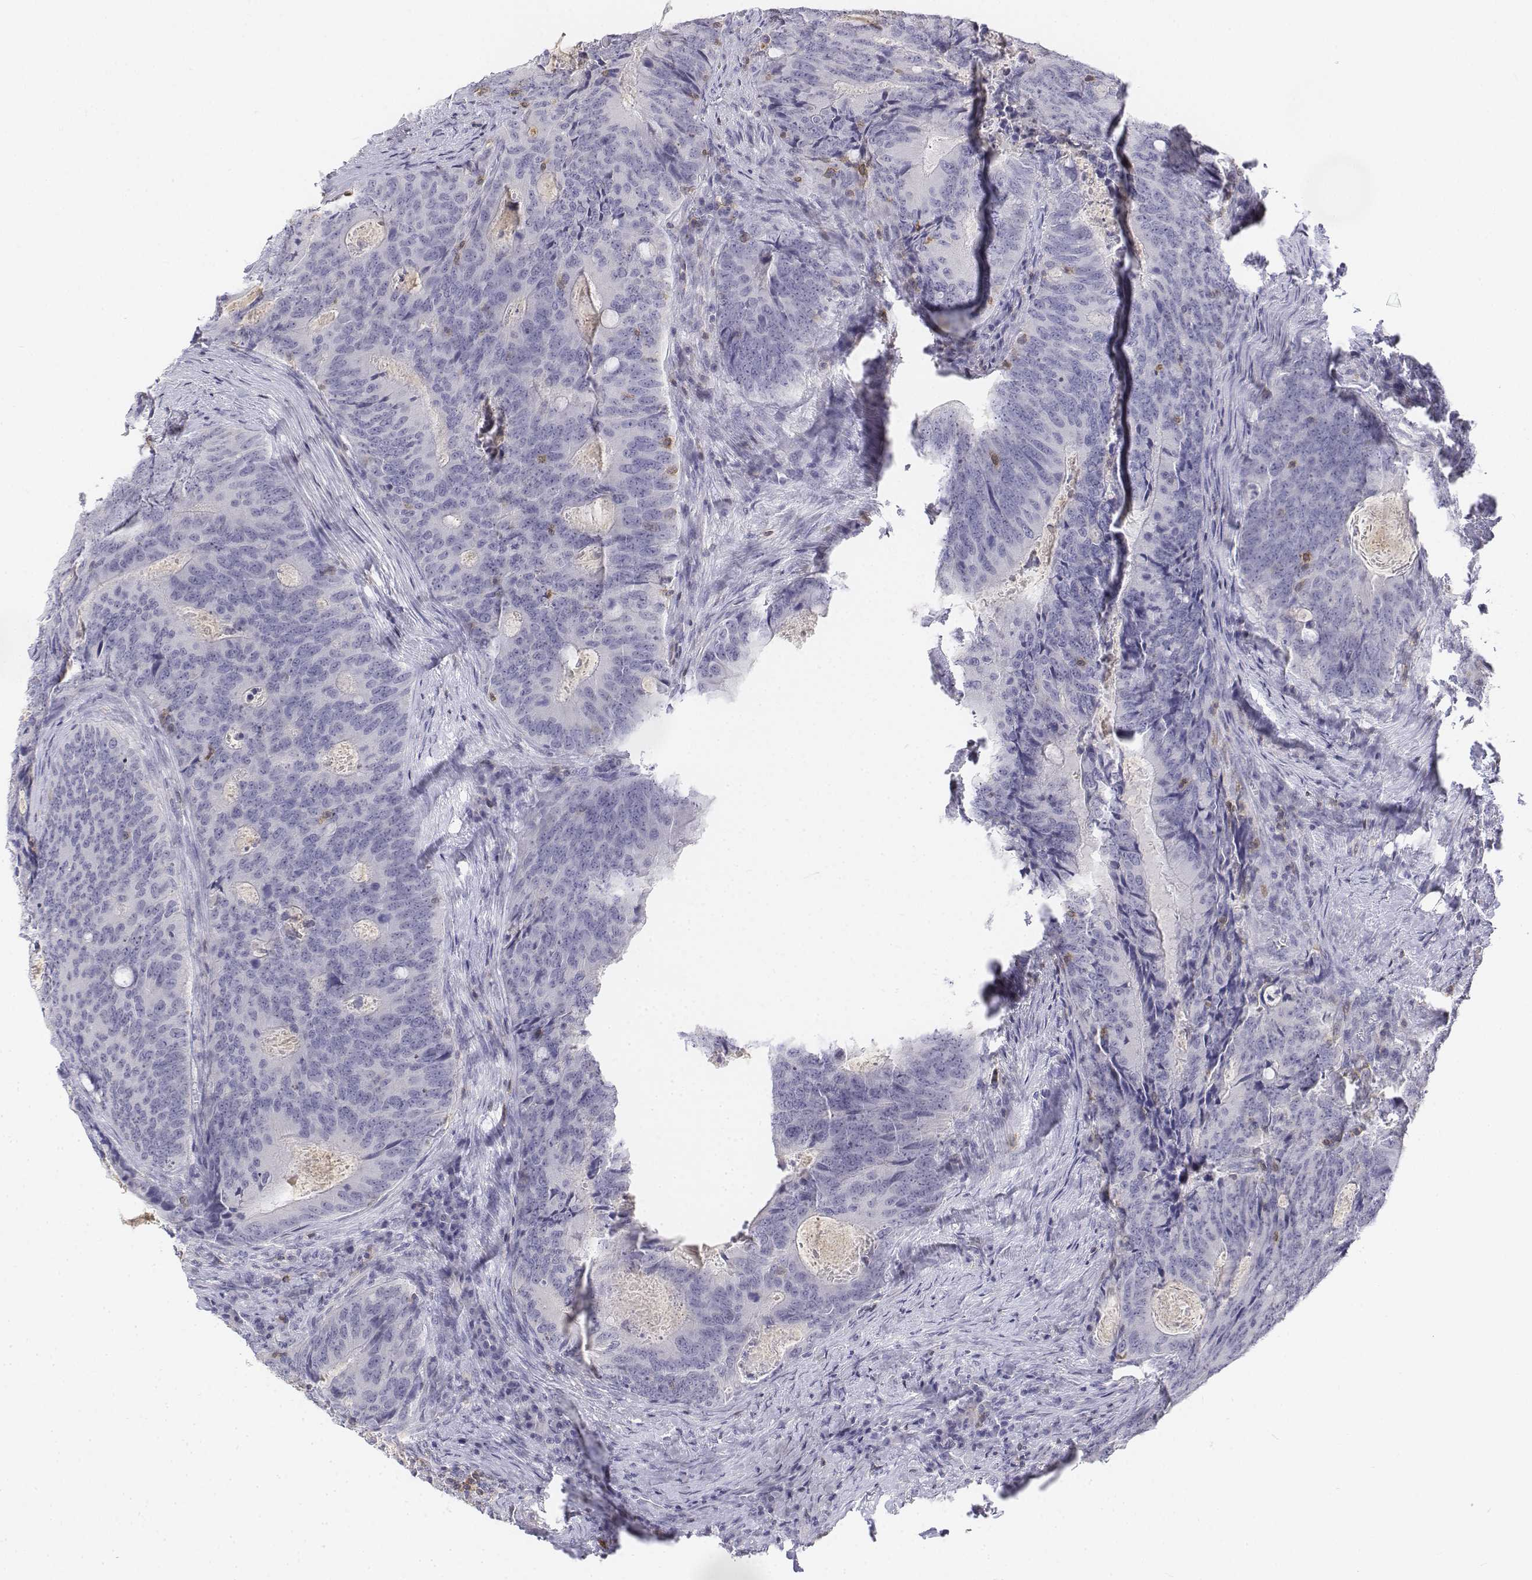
{"staining": {"intensity": "negative", "quantity": "none", "location": "none"}, "tissue": "colorectal cancer", "cell_type": "Tumor cells", "image_type": "cancer", "snomed": [{"axis": "morphology", "description": "Adenocarcinoma, NOS"}, {"axis": "topography", "description": "Colon"}], "caption": "Immunohistochemistry (IHC) photomicrograph of neoplastic tissue: human colorectal adenocarcinoma stained with DAB displays no significant protein positivity in tumor cells. (Immunohistochemistry, brightfield microscopy, high magnification).", "gene": "CD3E", "patient": {"sex": "male", "age": 67}}